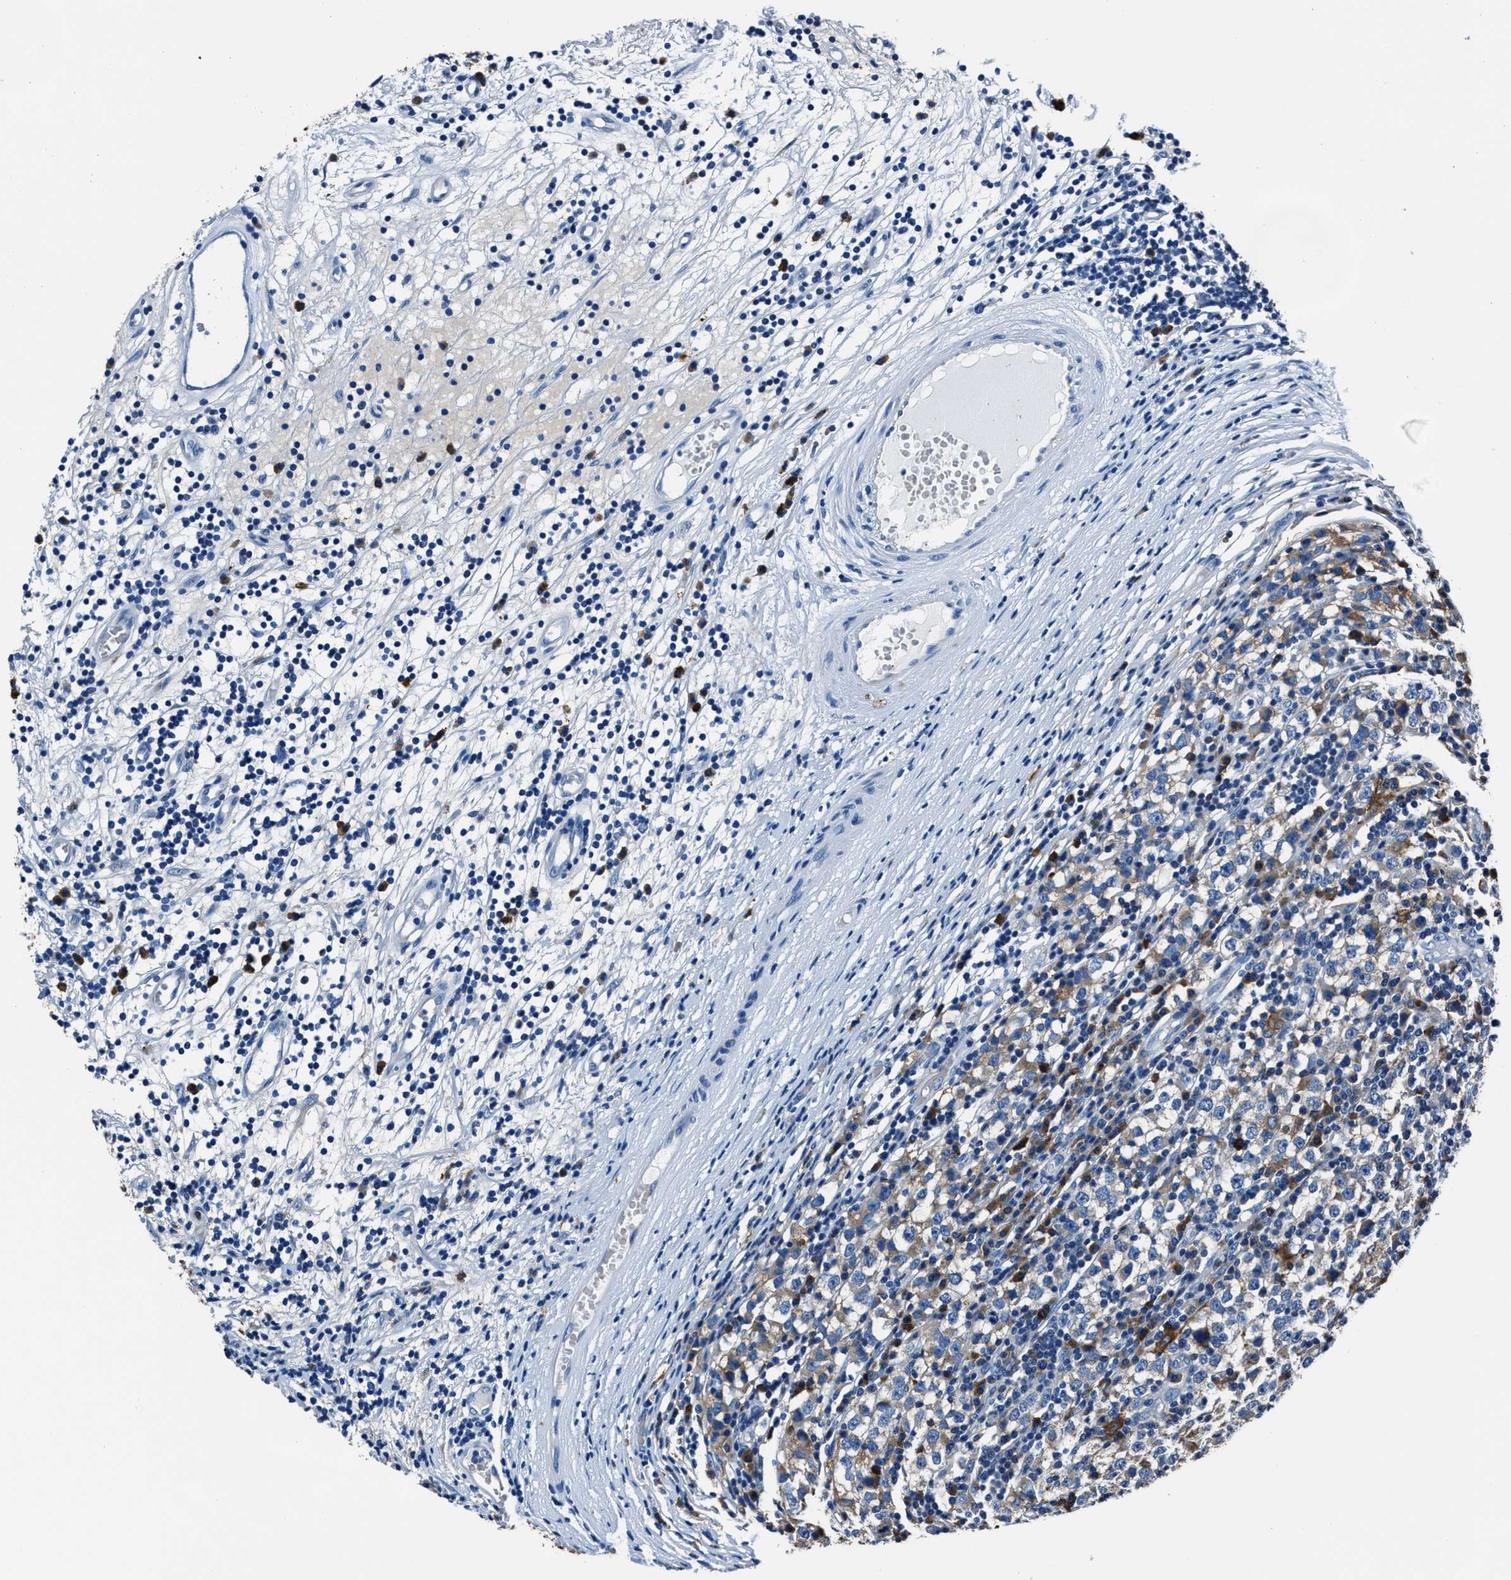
{"staining": {"intensity": "weak", "quantity": "25%-75%", "location": "cytoplasmic/membranous"}, "tissue": "testis cancer", "cell_type": "Tumor cells", "image_type": "cancer", "snomed": [{"axis": "morphology", "description": "Seminoma, NOS"}, {"axis": "topography", "description": "Testis"}], "caption": "A brown stain labels weak cytoplasmic/membranous expression of a protein in testis cancer tumor cells.", "gene": "FTL", "patient": {"sex": "male", "age": 65}}